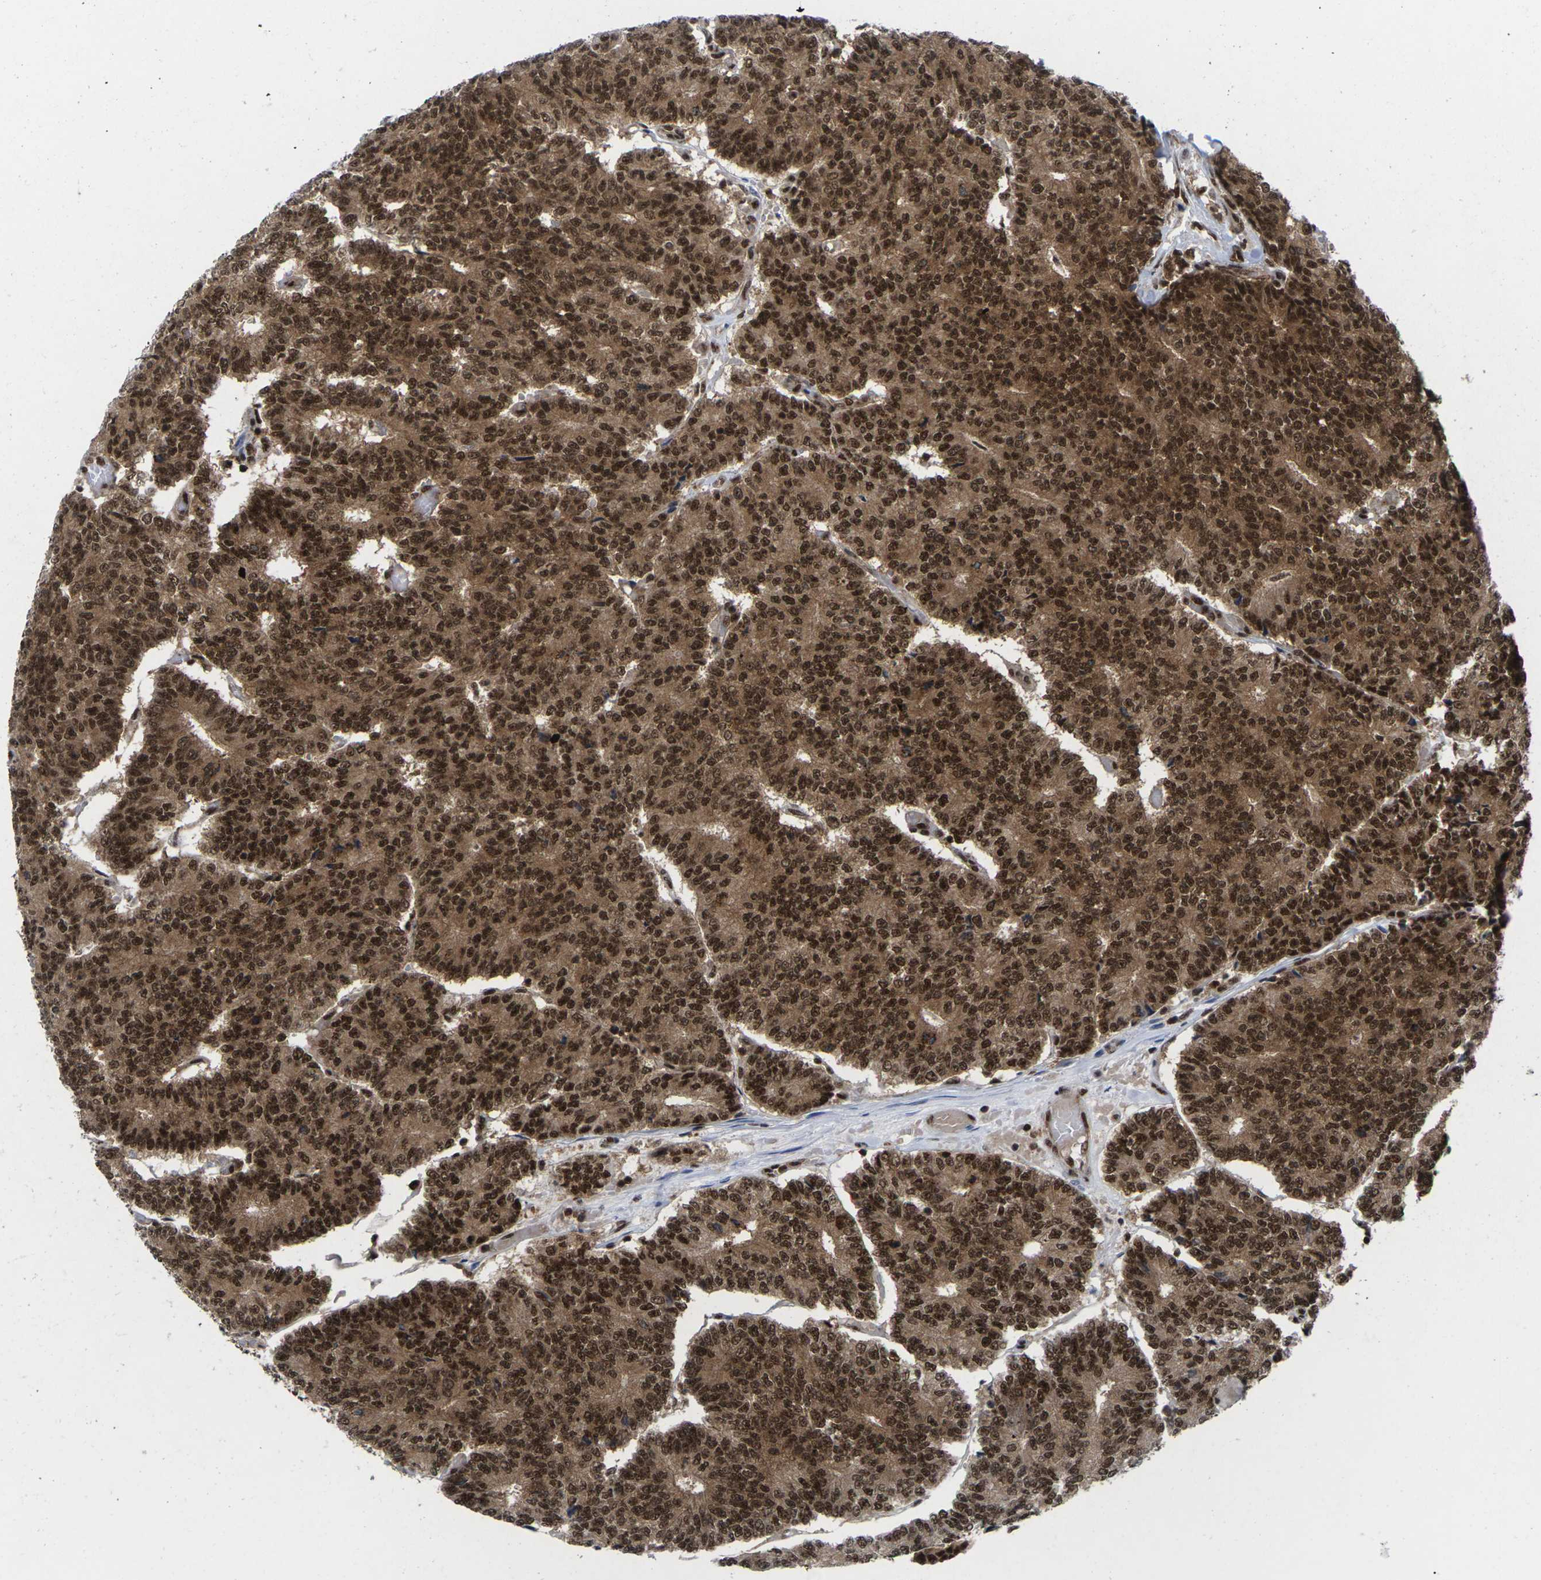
{"staining": {"intensity": "strong", "quantity": ">75%", "location": "cytoplasmic/membranous,nuclear"}, "tissue": "prostate cancer", "cell_type": "Tumor cells", "image_type": "cancer", "snomed": [{"axis": "morphology", "description": "Normal tissue, NOS"}, {"axis": "morphology", "description": "Adenocarcinoma, High grade"}, {"axis": "topography", "description": "Prostate"}, {"axis": "topography", "description": "Seminal veicle"}], "caption": "Protein staining displays strong cytoplasmic/membranous and nuclear positivity in approximately >75% of tumor cells in prostate adenocarcinoma (high-grade).", "gene": "MAGOH", "patient": {"sex": "male", "age": 55}}